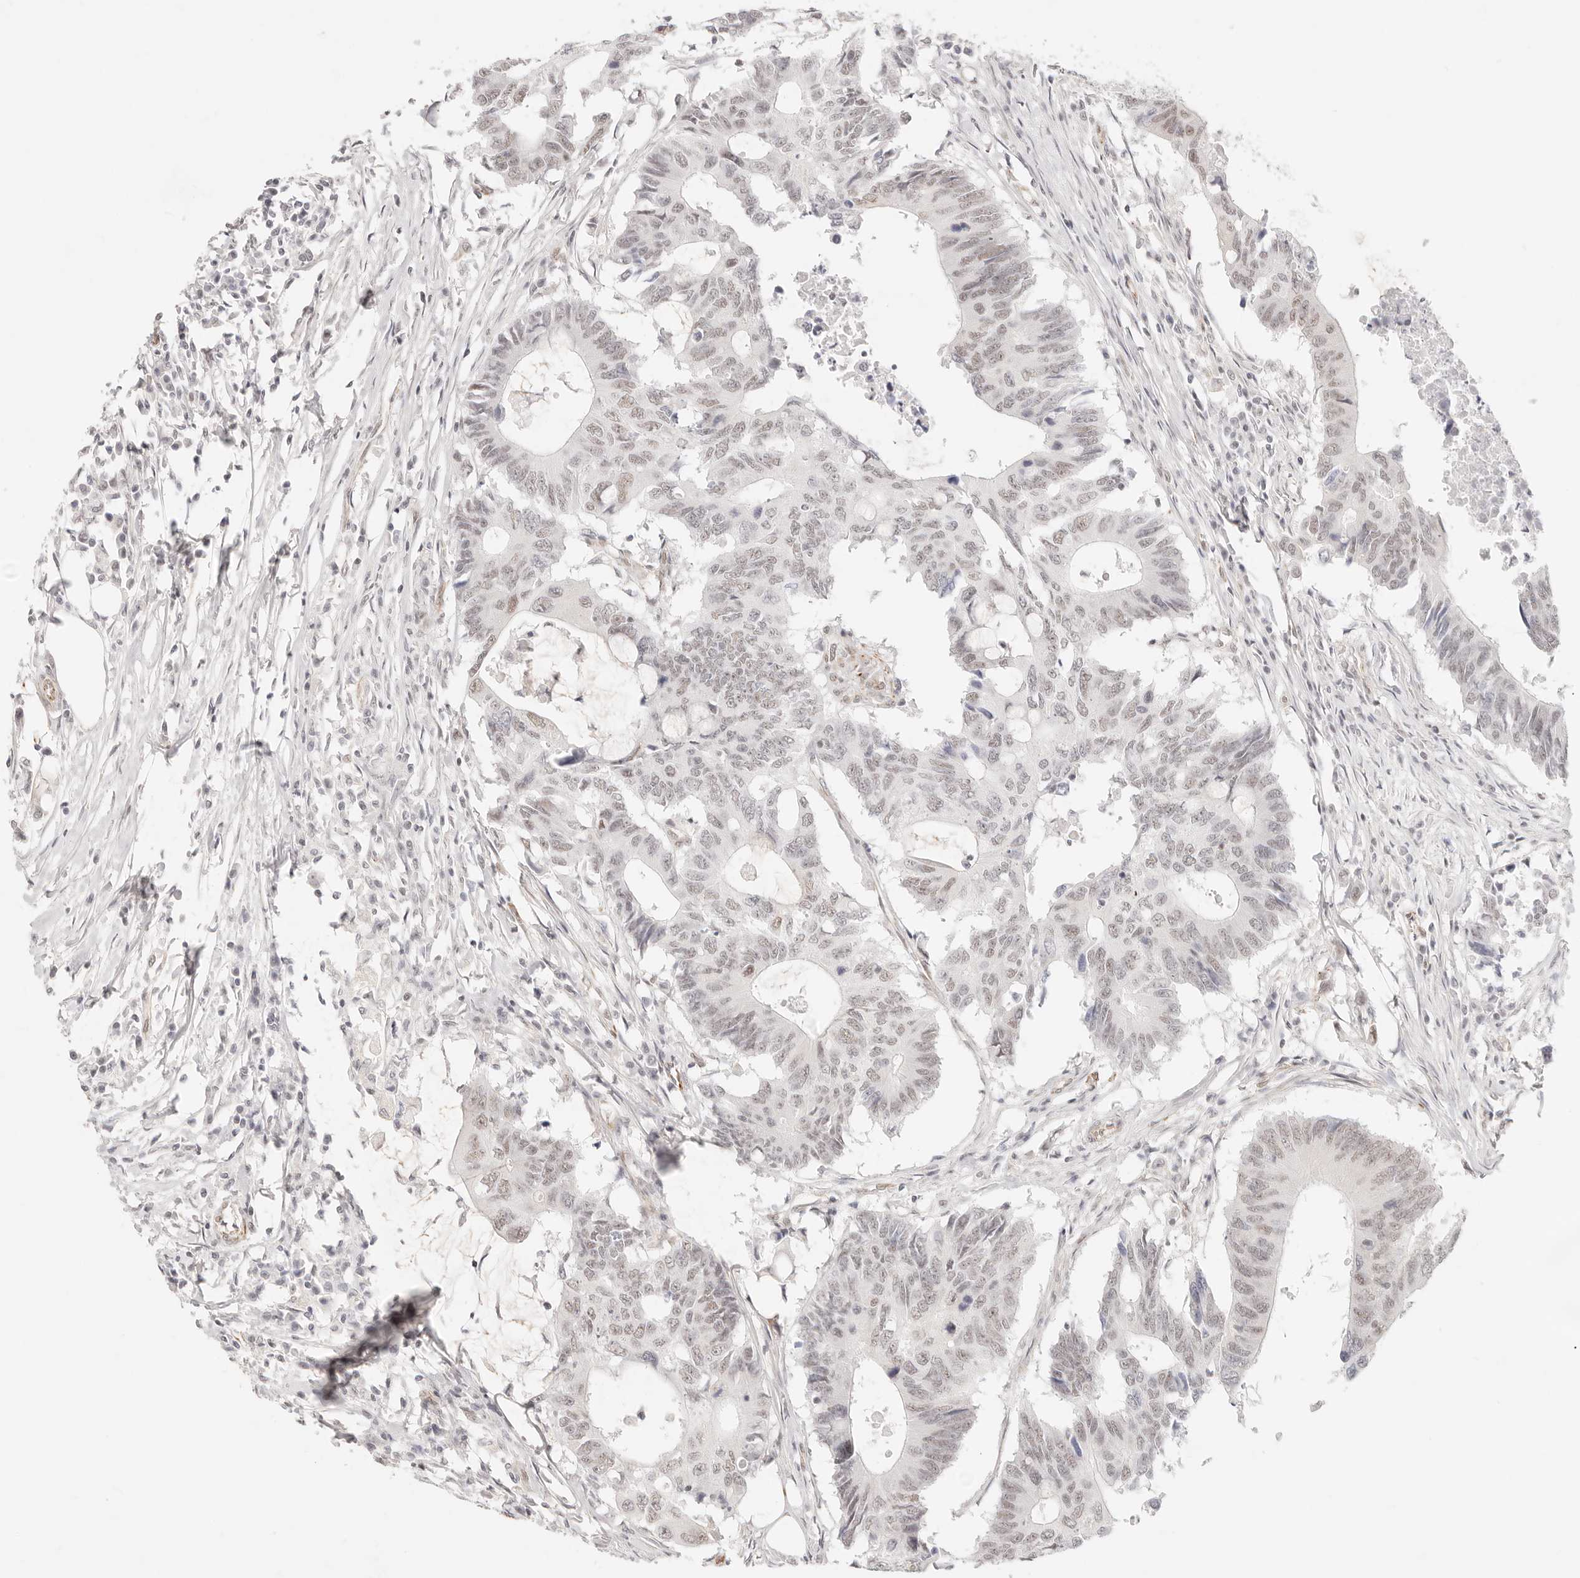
{"staining": {"intensity": "weak", "quantity": "<25%", "location": "nuclear"}, "tissue": "colorectal cancer", "cell_type": "Tumor cells", "image_type": "cancer", "snomed": [{"axis": "morphology", "description": "Adenocarcinoma, NOS"}, {"axis": "topography", "description": "Colon"}], "caption": "Immunohistochemistry of human colorectal cancer (adenocarcinoma) demonstrates no expression in tumor cells. (DAB (3,3'-diaminobenzidine) immunohistochemistry, high magnification).", "gene": "ZC3H11A", "patient": {"sex": "male", "age": 71}}